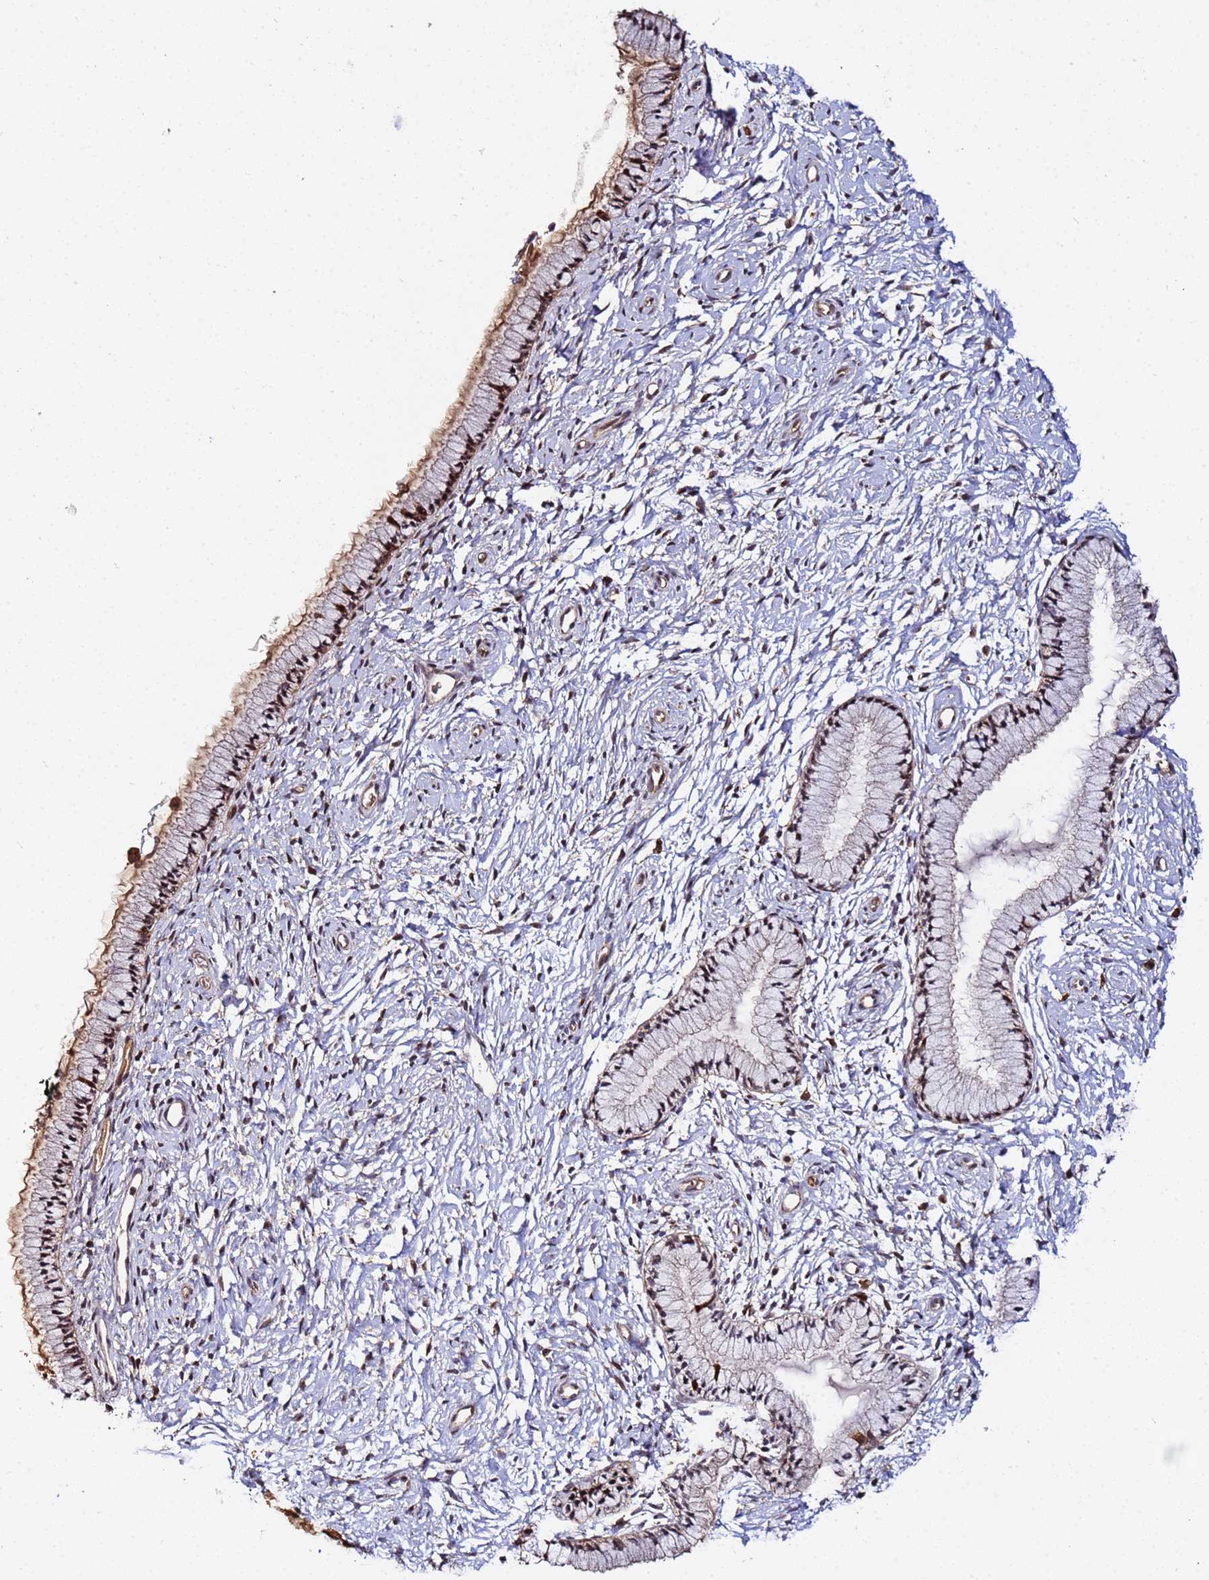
{"staining": {"intensity": "strong", "quantity": ">75%", "location": "cytoplasmic/membranous,nuclear"}, "tissue": "cervix", "cell_type": "Glandular cells", "image_type": "normal", "snomed": [{"axis": "morphology", "description": "Normal tissue, NOS"}, {"axis": "topography", "description": "Cervix"}], "caption": "Protein analysis of benign cervix displays strong cytoplasmic/membranous,nuclear expression in about >75% of glandular cells. (IHC, brightfield microscopy, high magnification).", "gene": "WNK4", "patient": {"sex": "female", "age": 33}}